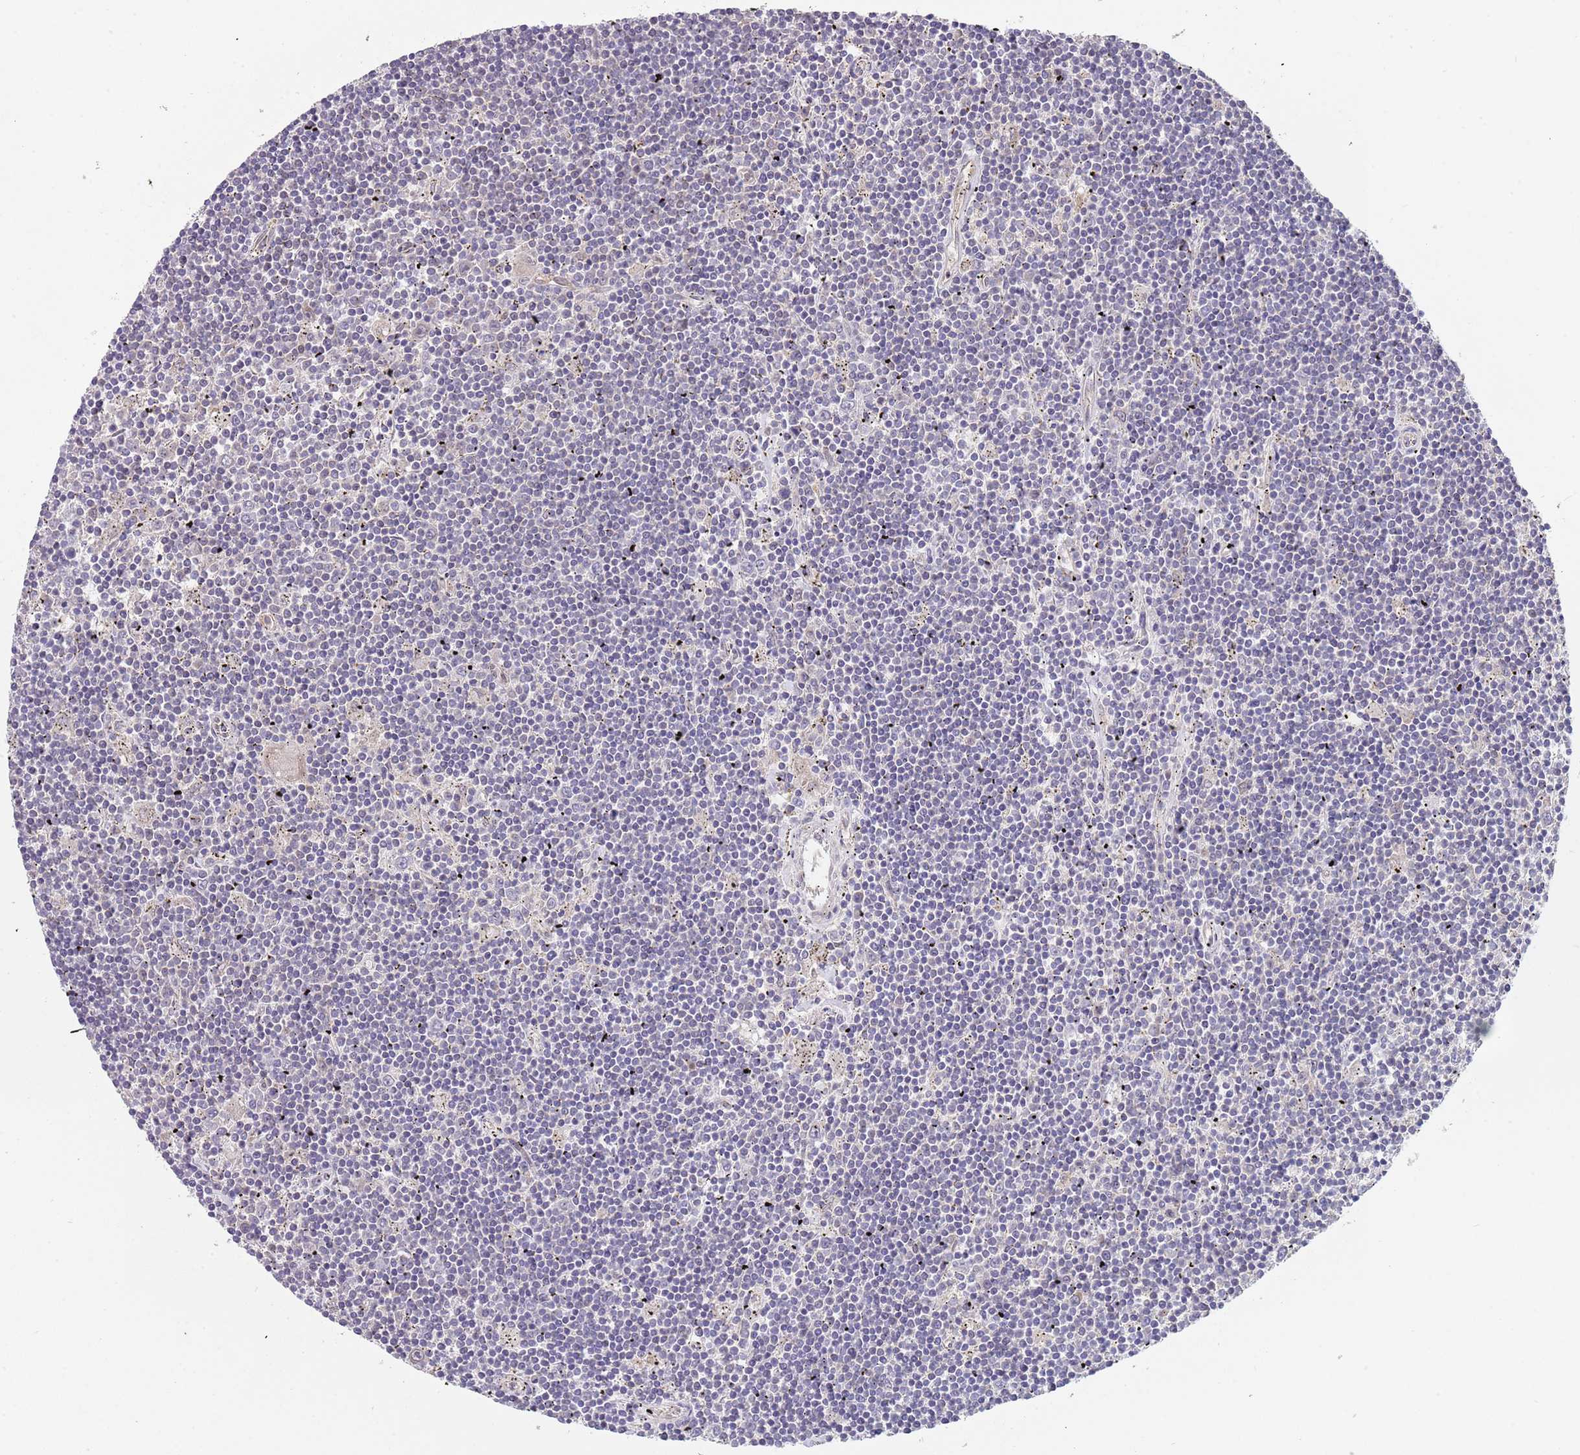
{"staining": {"intensity": "negative", "quantity": "none", "location": "none"}, "tissue": "lymphoma", "cell_type": "Tumor cells", "image_type": "cancer", "snomed": [{"axis": "morphology", "description": "Malignant lymphoma, non-Hodgkin's type, Low grade"}, {"axis": "topography", "description": "Spleen"}], "caption": "Histopathology image shows no protein staining in tumor cells of lymphoma tissue.", "gene": "TMEM64", "patient": {"sex": "male", "age": 76}}